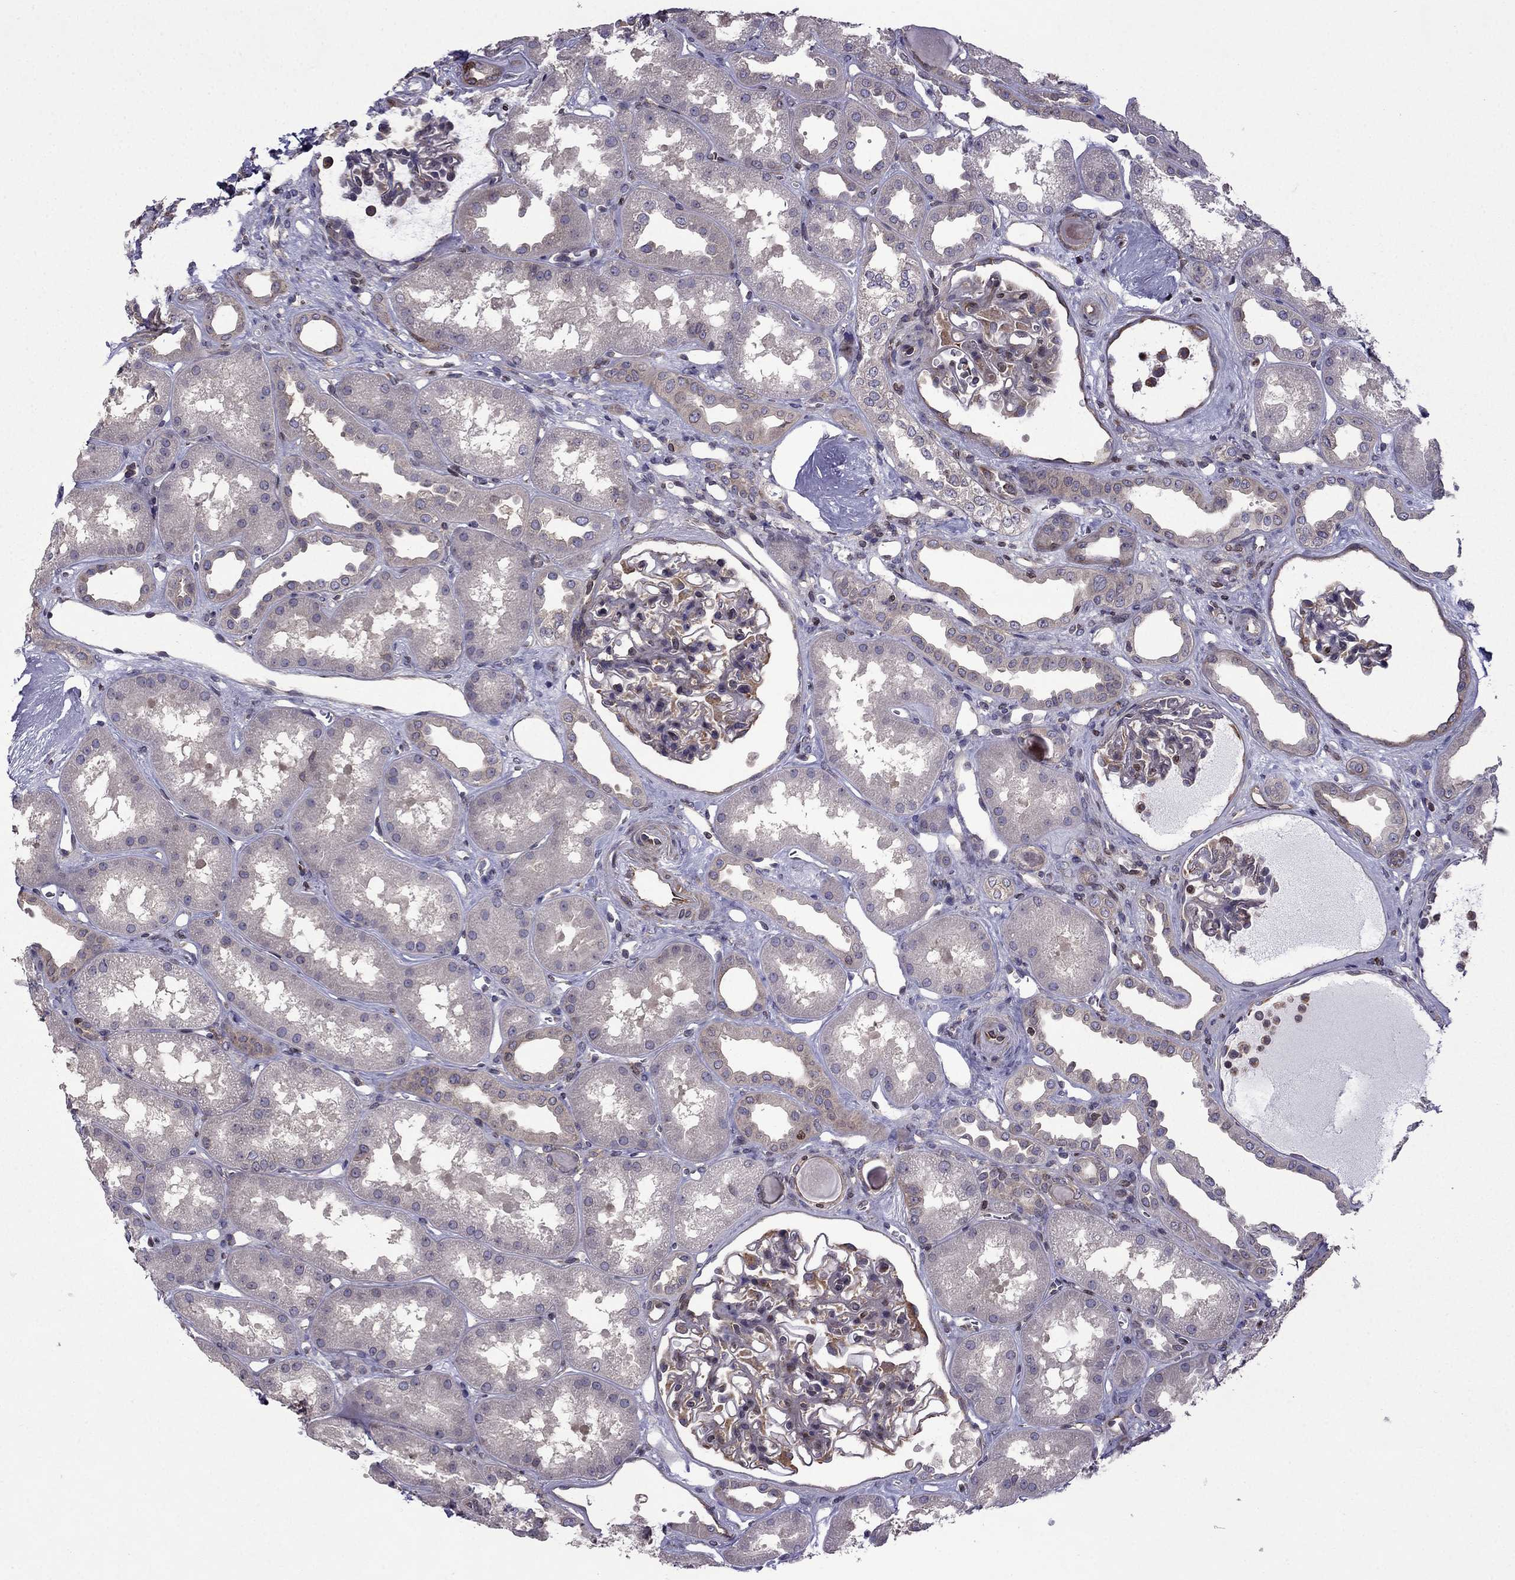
{"staining": {"intensity": "moderate", "quantity": "25%-75%", "location": "cytoplasmic/membranous"}, "tissue": "kidney", "cell_type": "Cells in glomeruli", "image_type": "normal", "snomed": [{"axis": "morphology", "description": "Normal tissue, NOS"}, {"axis": "topography", "description": "Kidney"}], "caption": "DAB immunohistochemical staining of normal kidney displays moderate cytoplasmic/membranous protein expression in about 25%-75% of cells in glomeruli. (IHC, brightfield microscopy, high magnification).", "gene": "CDC42BPA", "patient": {"sex": "male", "age": 61}}